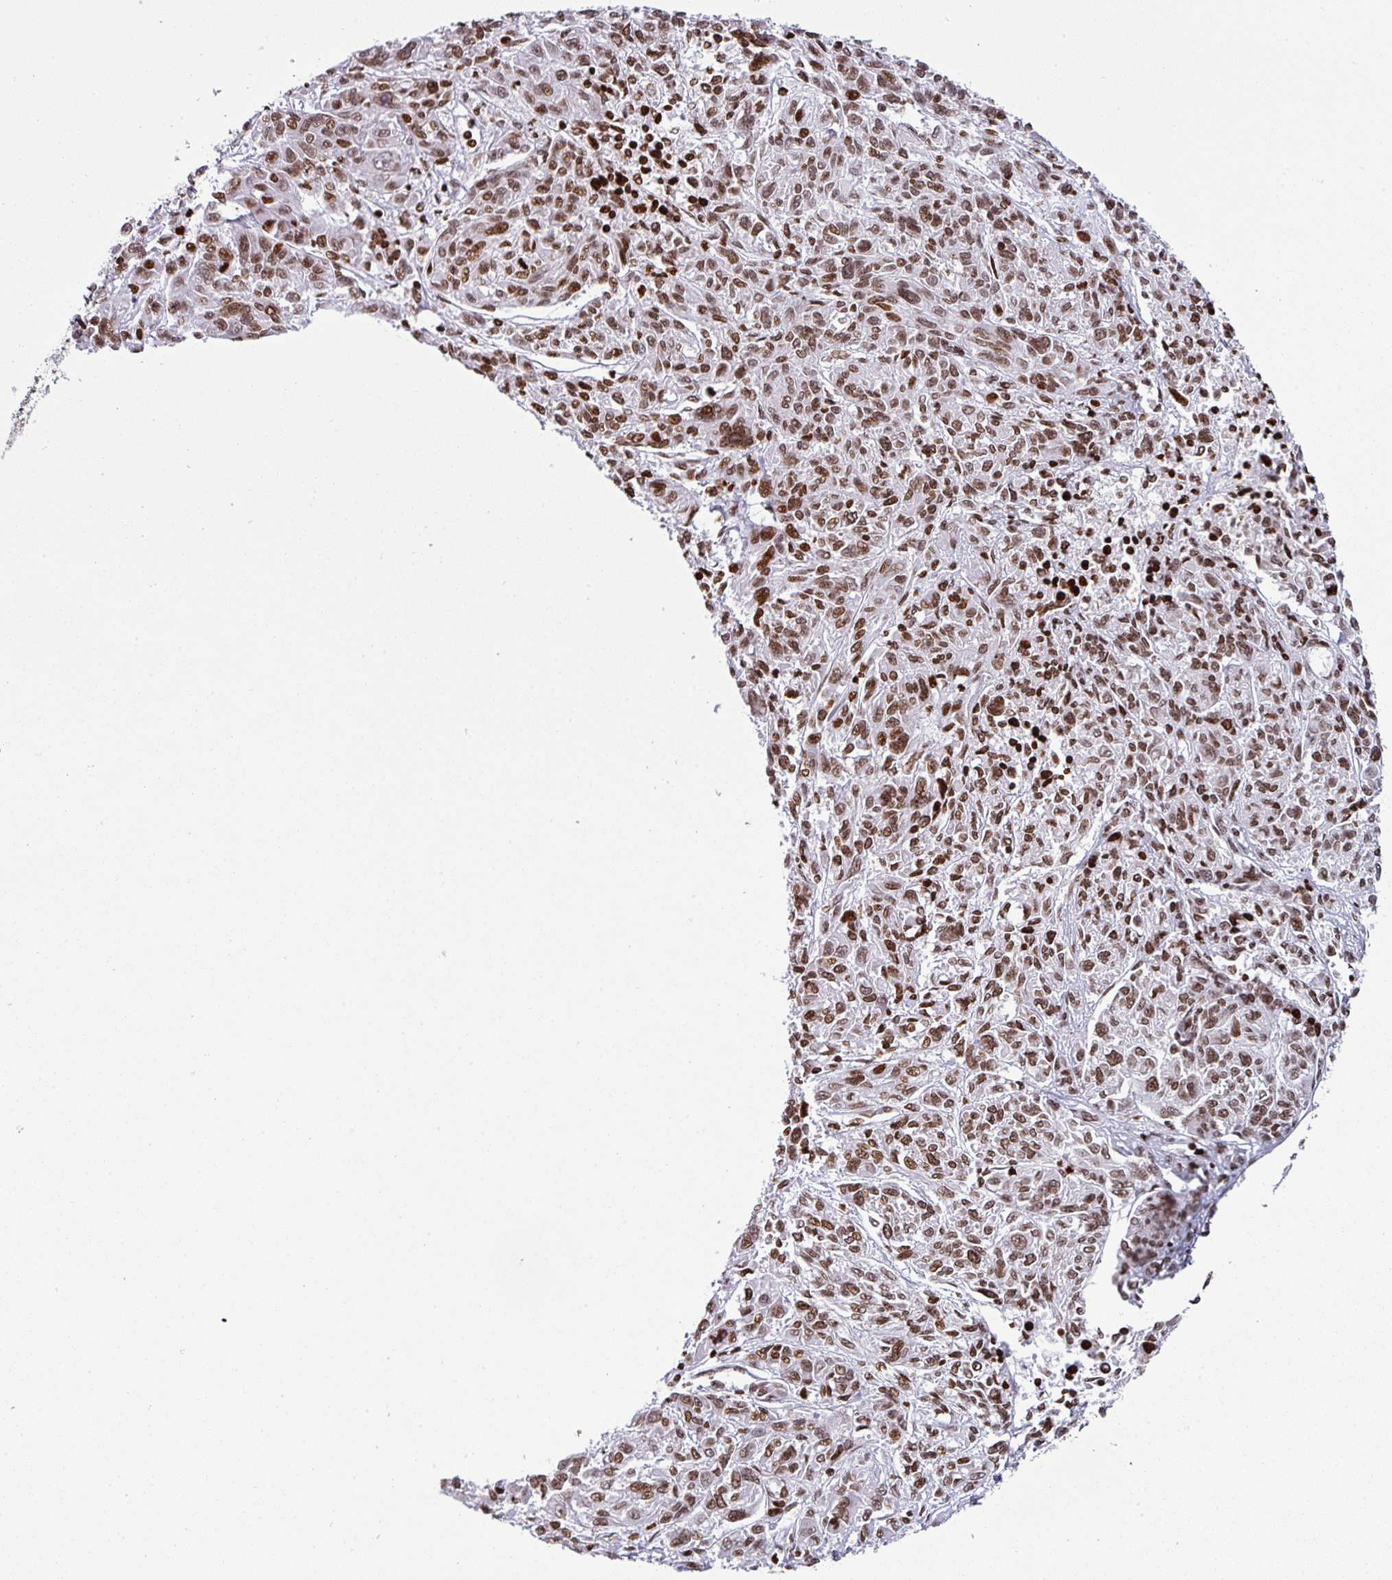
{"staining": {"intensity": "moderate", "quantity": ">75%", "location": "nuclear"}, "tissue": "melanoma", "cell_type": "Tumor cells", "image_type": "cancer", "snomed": [{"axis": "morphology", "description": "Malignant melanoma, NOS"}, {"axis": "topography", "description": "Skin"}], "caption": "Moderate nuclear protein positivity is identified in approximately >75% of tumor cells in melanoma. (Brightfield microscopy of DAB IHC at high magnification).", "gene": "RASL11A", "patient": {"sex": "male", "age": 53}}